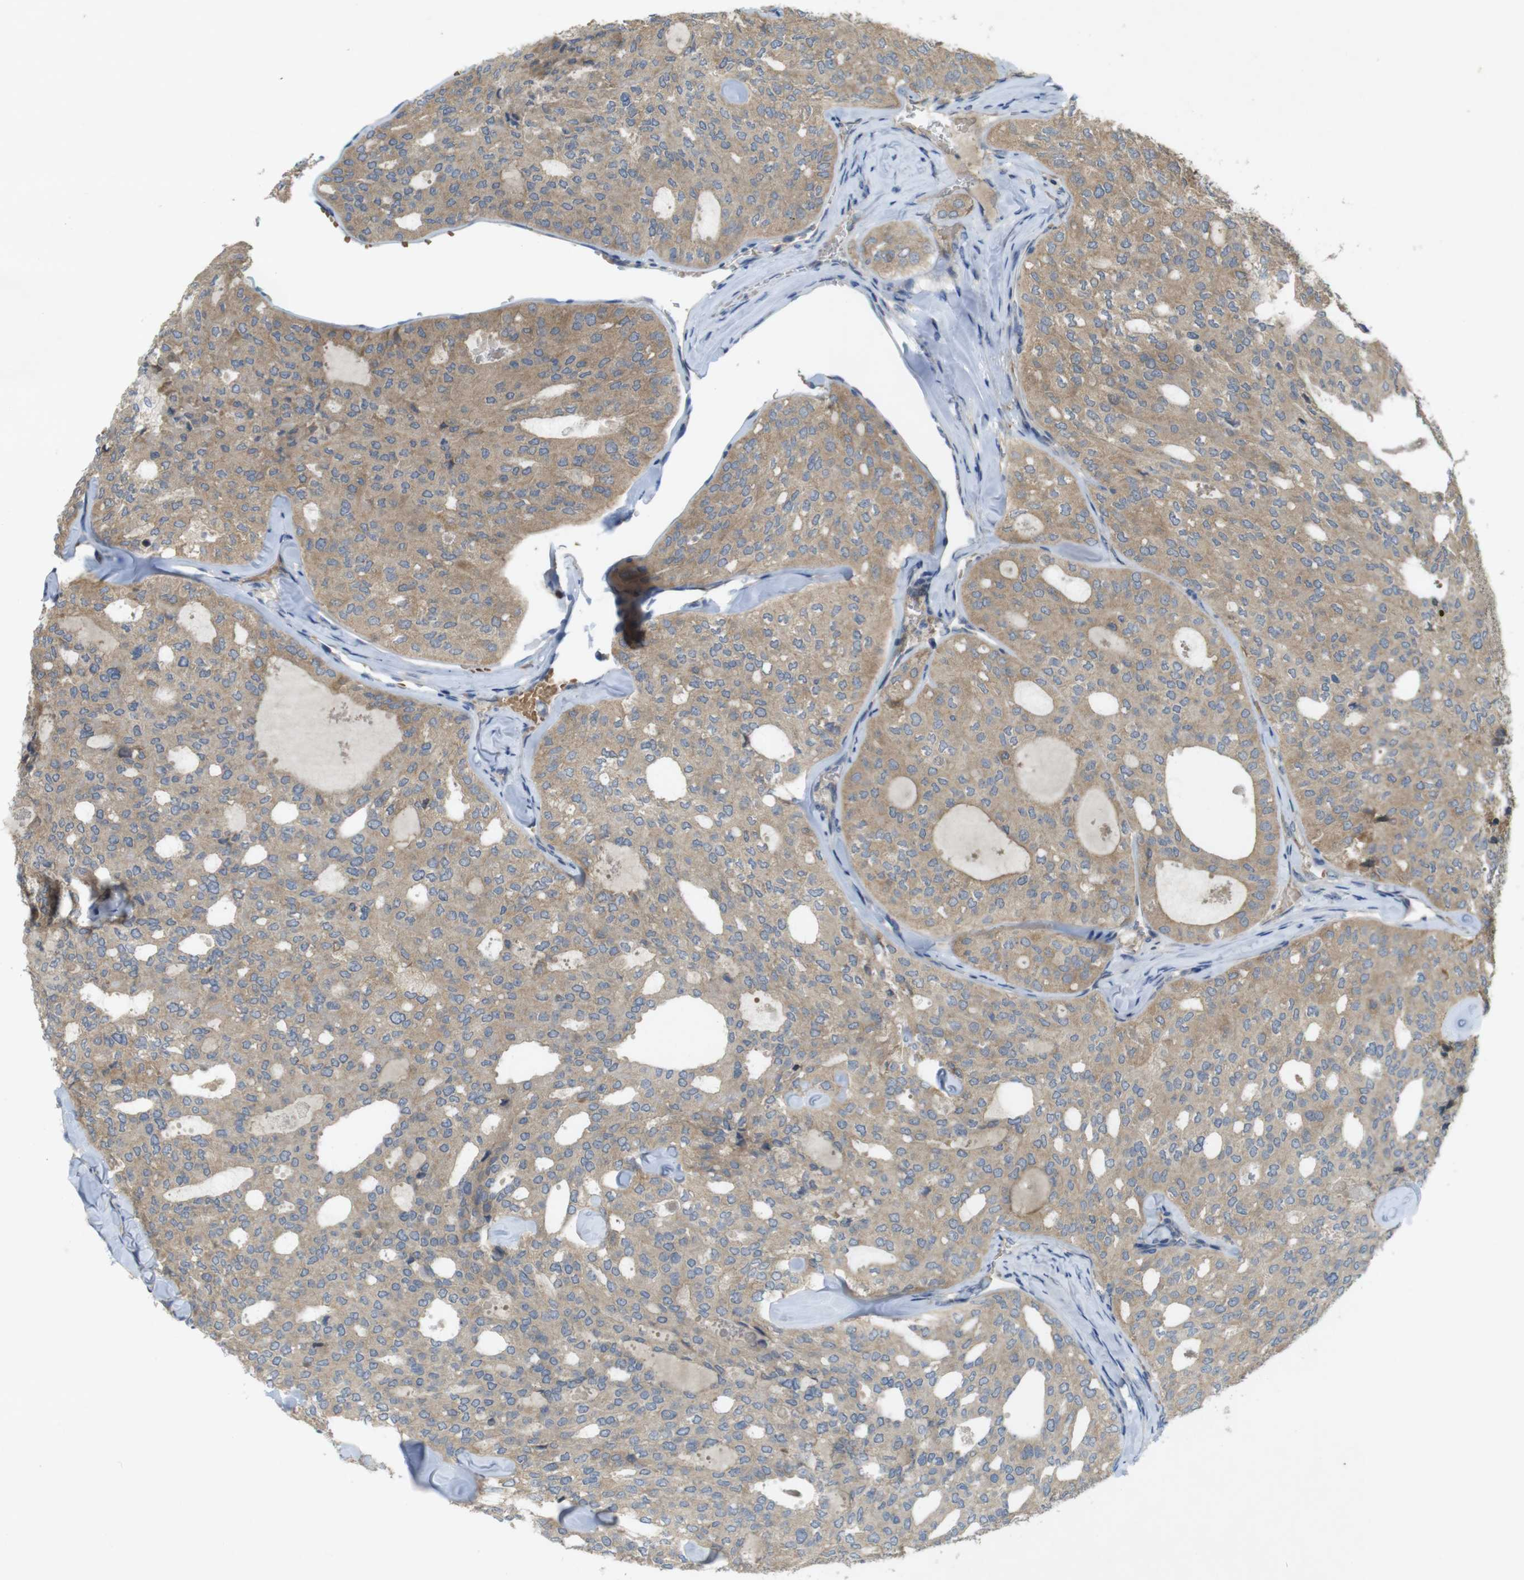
{"staining": {"intensity": "moderate", "quantity": ">75%", "location": "cytoplasmic/membranous"}, "tissue": "thyroid cancer", "cell_type": "Tumor cells", "image_type": "cancer", "snomed": [{"axis": "morphology", "description": "Follicular adenoma carcinoma, NOS"}, {"axis": "topography", "description": "Thyroid gland"}], "caption": "This micrograph exhibits follicular adenoma carcinoma (thyroid) stained with immunohistochemistry (IHC) to label a protein in brown. The cytoplasmic/membranous of tumor cells show moderate positivity for the protein. Nuclei are counter-stained blue.", "gene": "CLTC", "patient": {"sex": "male", "age": 75}}